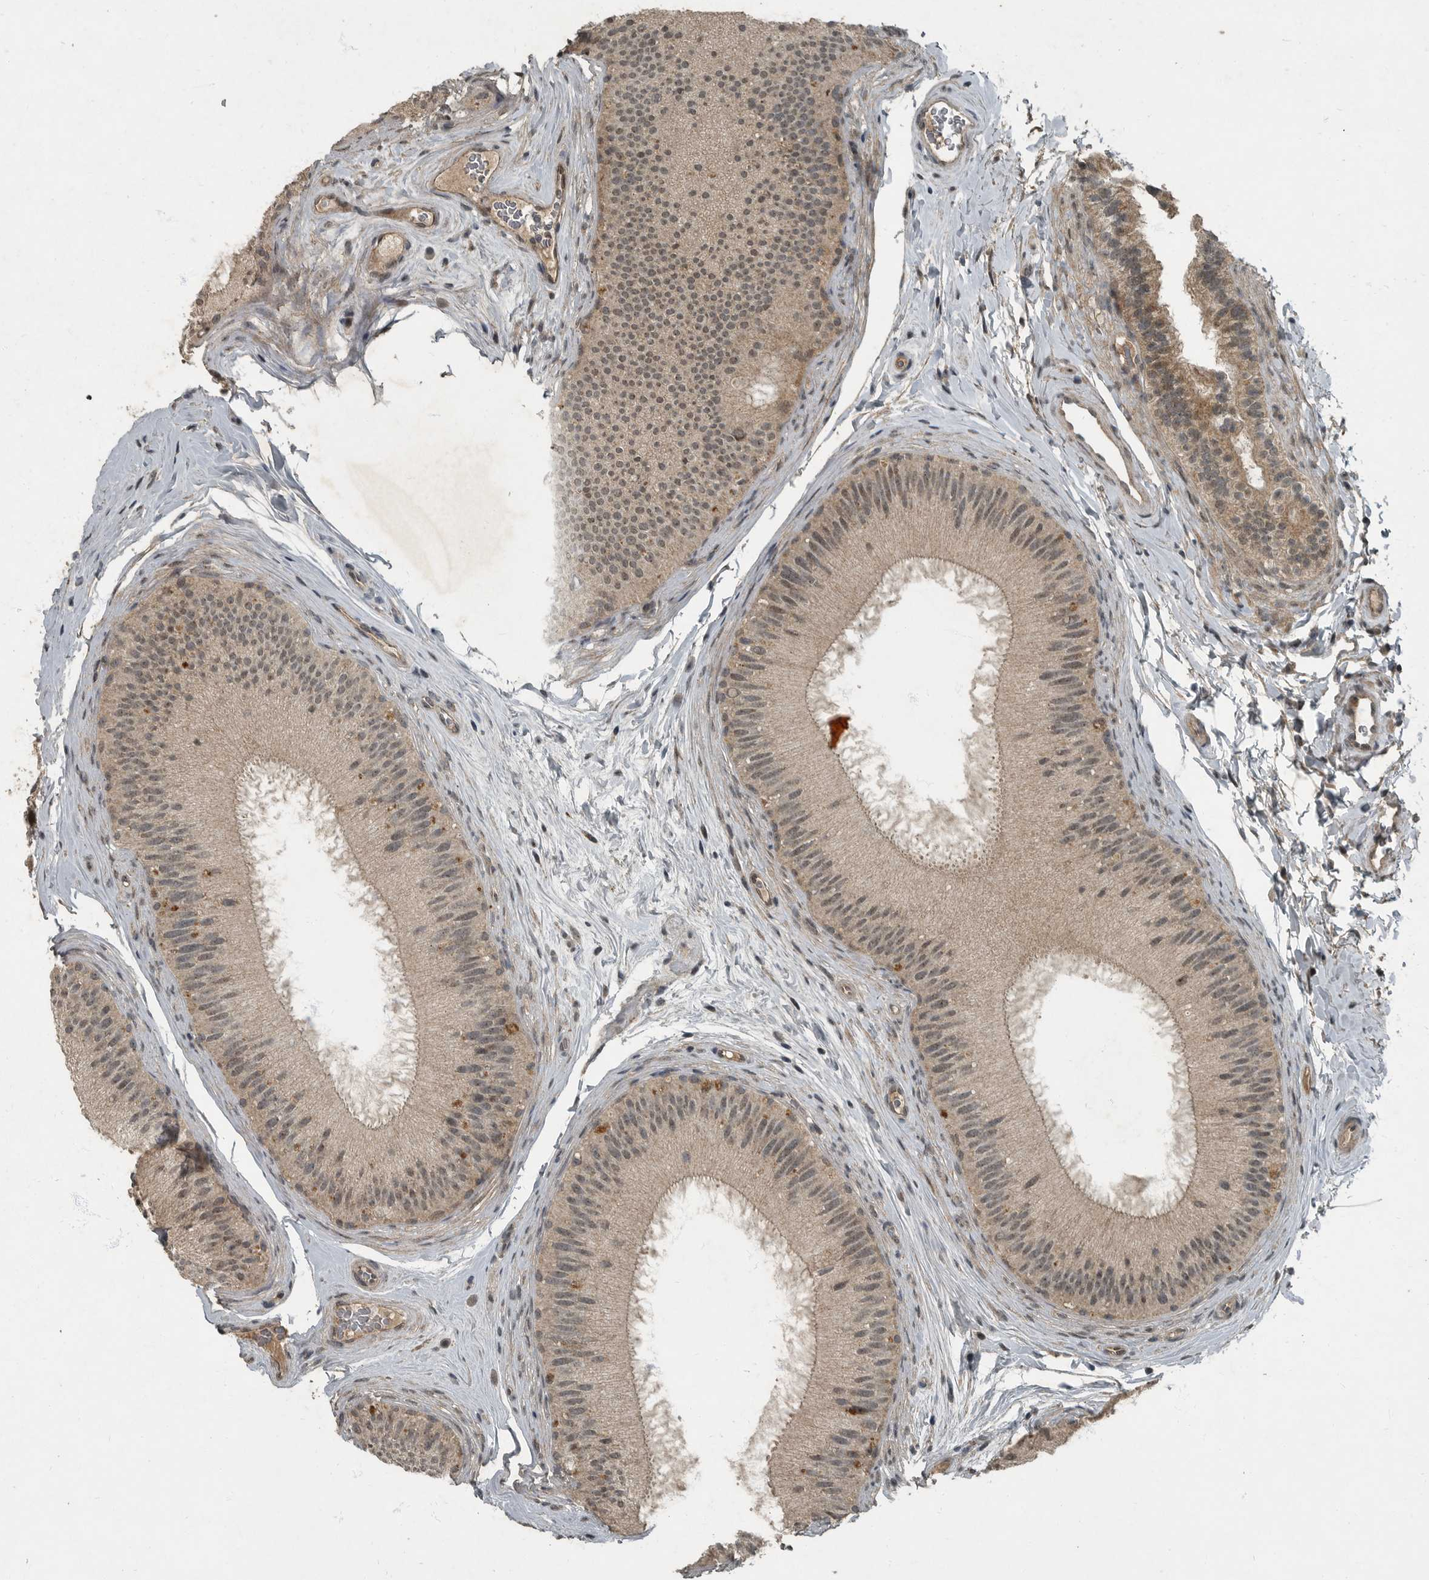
{"staining": {"intensity": "weak", "quantity": ">75%", "location": "cytoplasmic/membranous"}, "tissue": "epididymis", "cell_type": "Glandular cells", "image_type": "normal", "snomed": [{"axis": "morphology", "description": "Normal tissue, NOS"}, {"axis": "topography", "description": "Epididymis"}], "caption": "Epididymis stained with DAB IHC displays low levels of weak cytoplasmic/membranous expression in about >75% of glandular cells.", "gene": "FOXO1", "patient": {"sex": "male", "age": 45}}